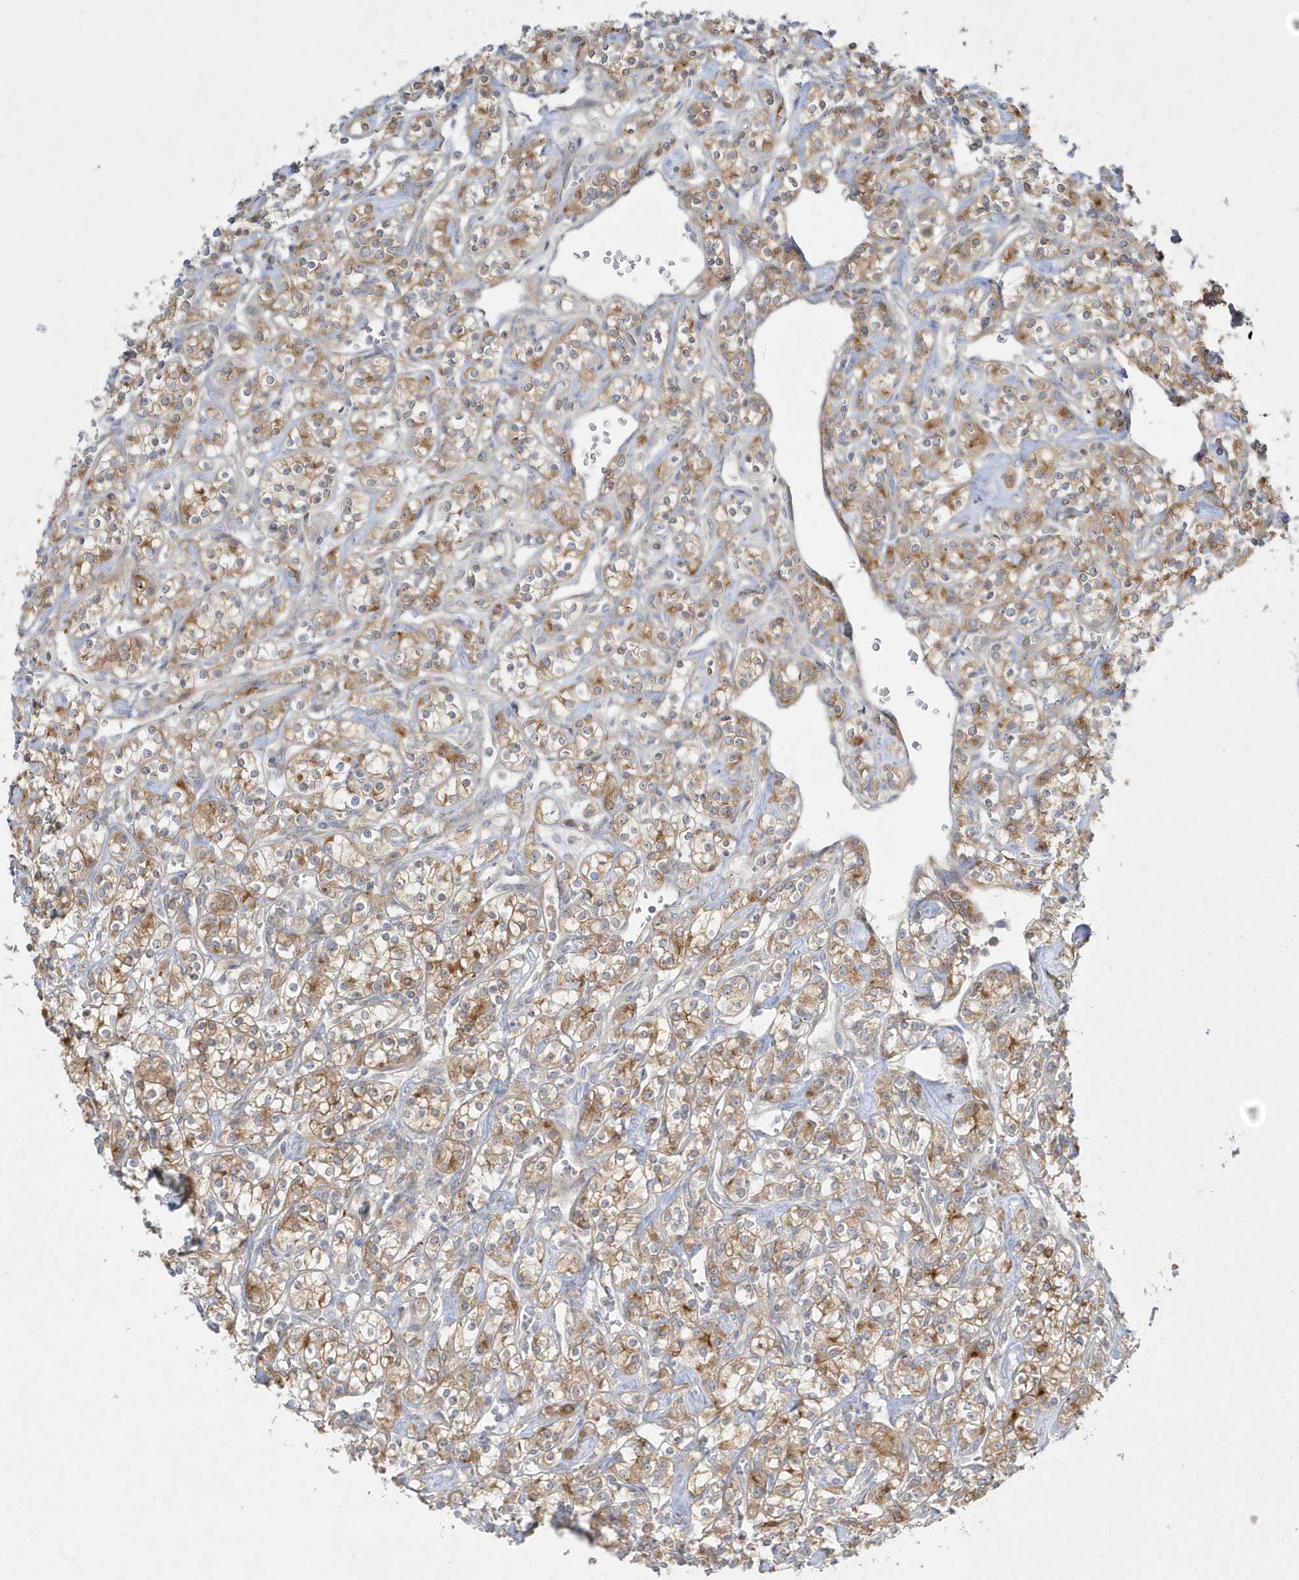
{"staining": {"intensity": "moderate", "quantity": ">75%", "location": "cytoplasmic/membranous"}, "tissue": "renal cancer", "cell_type": "Tumor cells", "image_type": "cancer", "snomed": [{"axis": "morphology", "description": "Adenocarcinoma, NOS"}, {"axis": "topography", "description": "Kidney"}], "caption": "Protein positivity by IHC reveals moderate cytoplasmic/membranous expression in about >75% of tumor cells in renal adenocarcinoma.", "gene": "DNAJC18", "patient": {"sex": "male", "age": 77}}